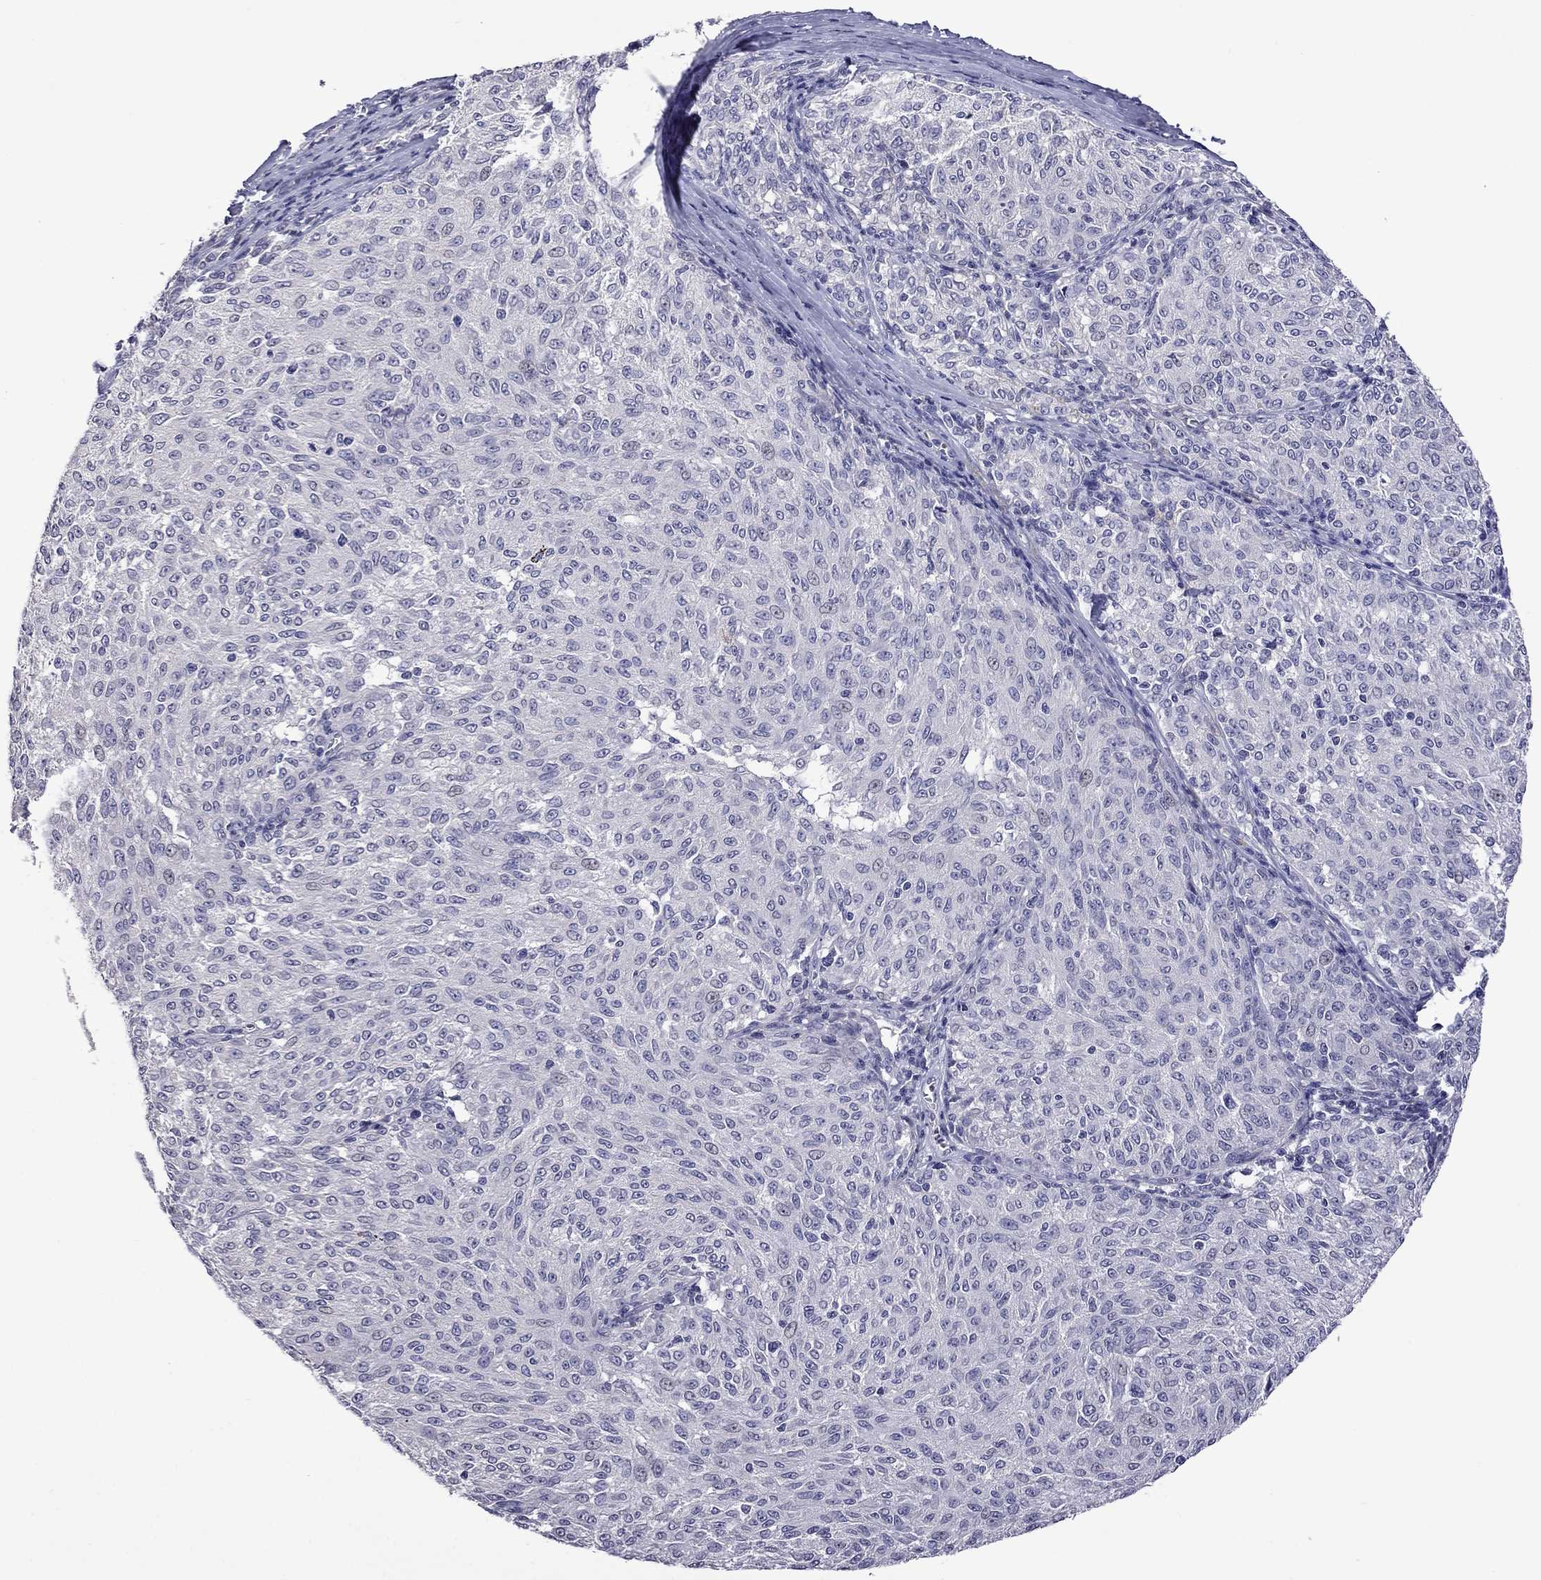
{"staining": {"intensity": "negative", "quantity": "none", "location": "none"}, "tissue": "melanoma", "cell_type": "Tumor cells", "image_type": "cancer", "snomed": [{"axis": "morphology", "description": "Malignant melanoma, NOS"}, {"axis": "topography", "description": "Skin"}], "caption": "Melanoma stained for a protein using IHC shows no positivity tumor cells.", "gene": "STAR", "patient": {"sex": "female", "age": 72}}